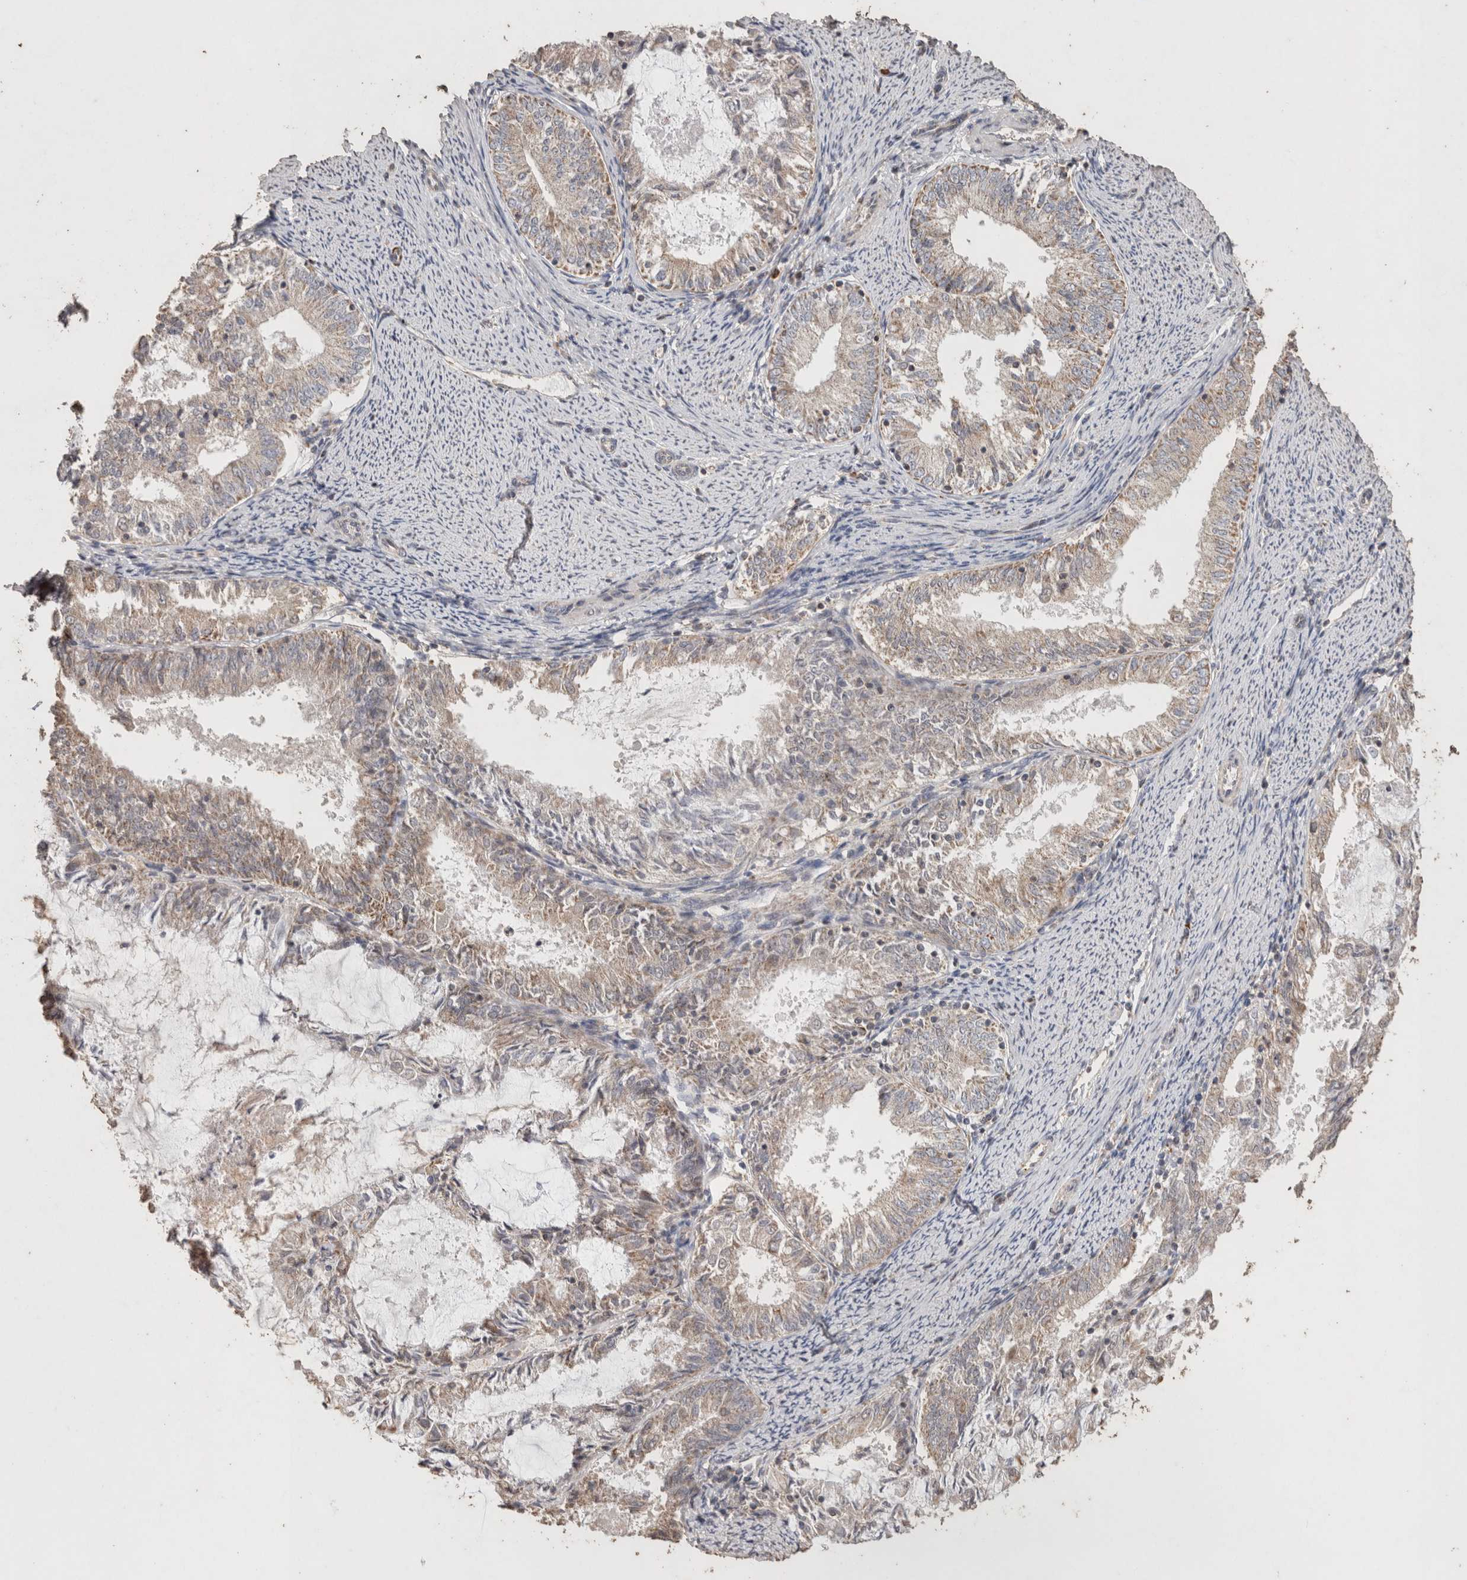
{"staining": {"intensity": "weak", "quantity": "25%-75%", "location": "cytoplasmic/membranous"}, "tissue": "endometrial cancer", "cell_type": "Tumor cells", "image_type": "cancer", "snomed": [{"axis": "morphology", "description": "Adenocarcinoma, NOS"}, {"axis": "topography", "description": "Endometrium"}], "caption": "Protein staining of endometrial cancer tissue reveals weak cytoplasmic/membranous expression in approximately 25%-75% of tumor cells. The staining is performed using DAB (3,3'-diaminobenzidine) brown chromogen to label protein expression. The nuclei are counter-stained blue using hematoxylin.", "gene": "ACADM", "patient": {"sex": "female", "age": 57}}